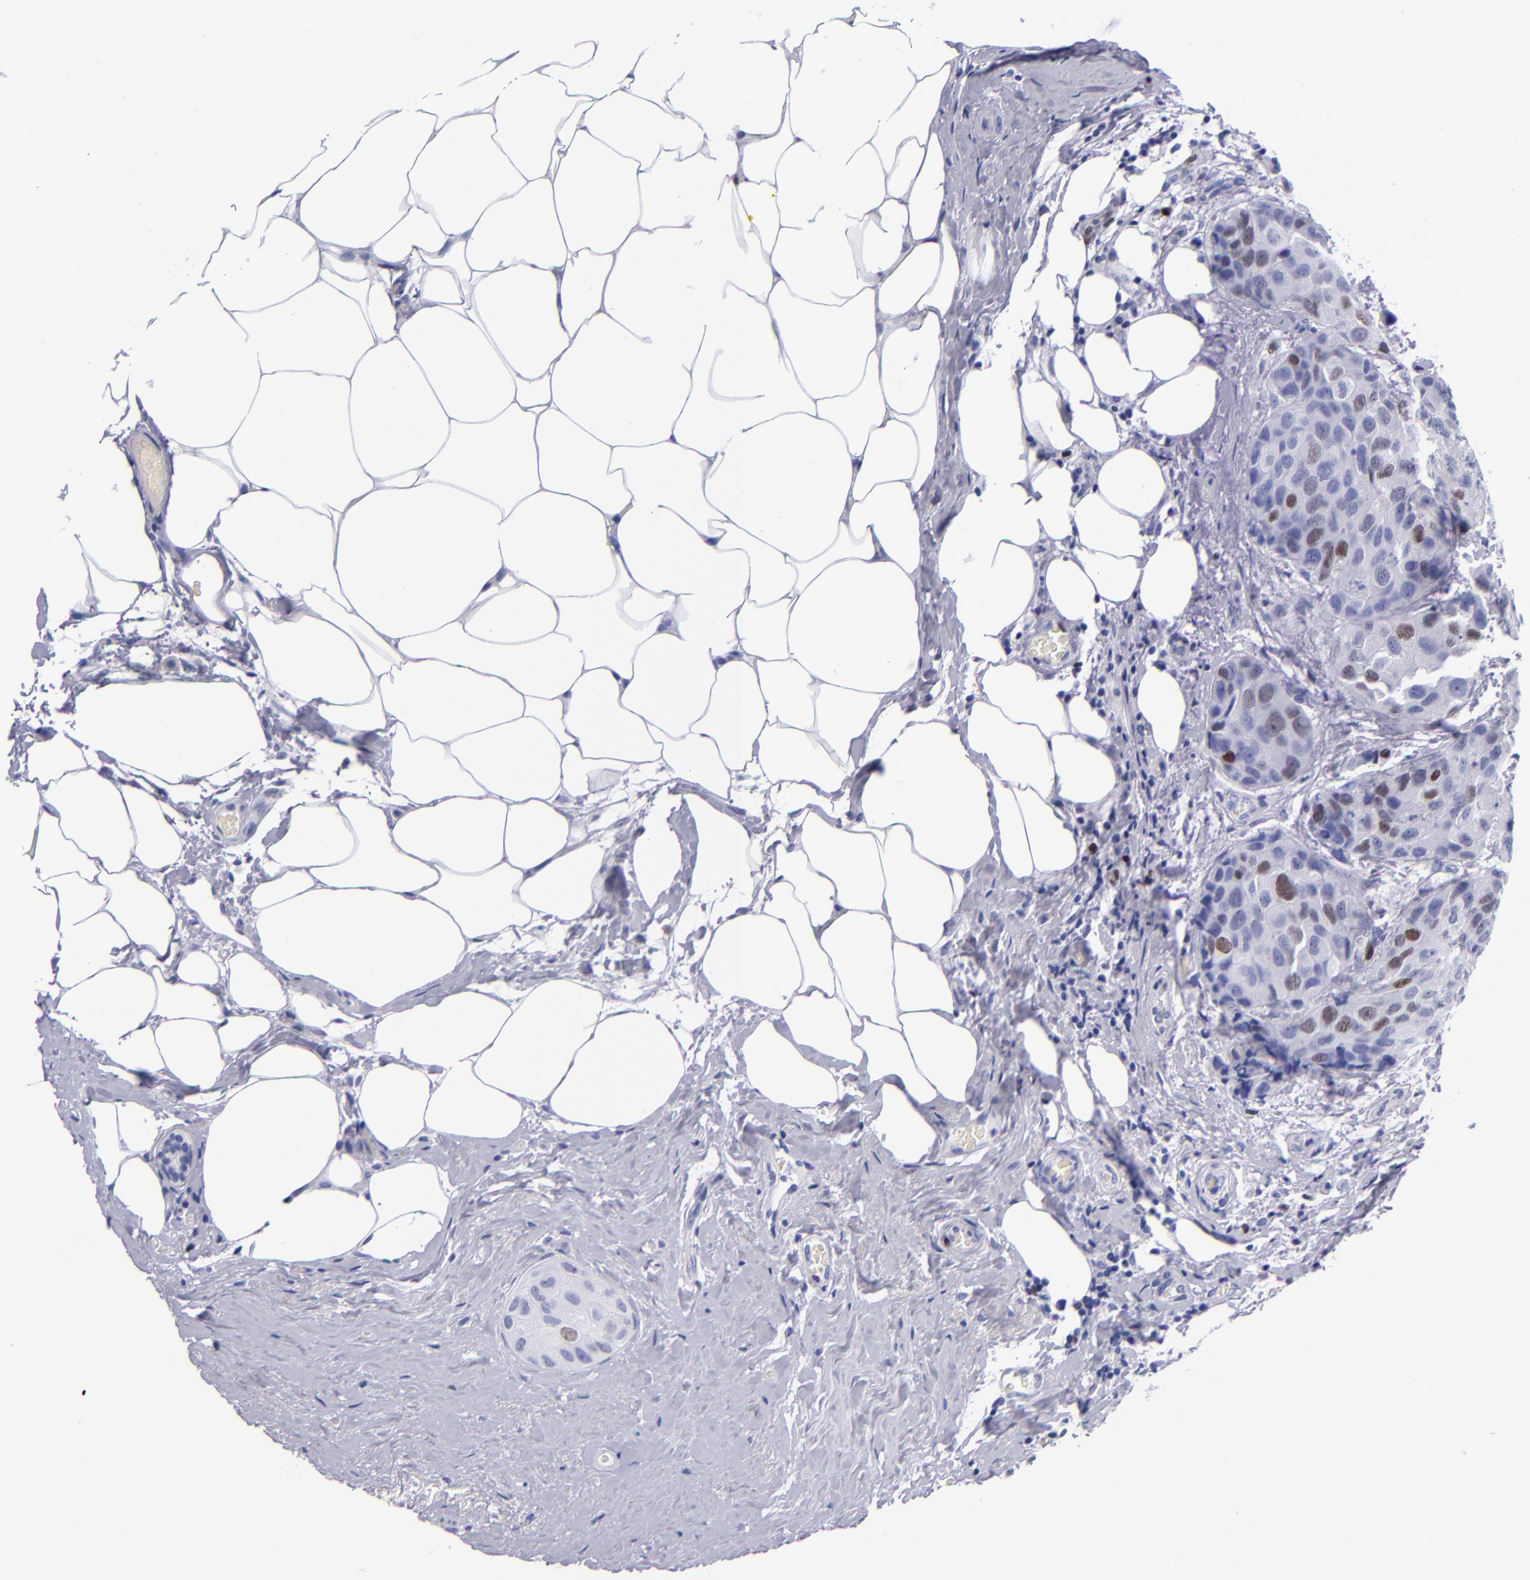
{"staining": {"intensity": "strong", "quantity": "<25%", "location": "nuclear"}, "tissue": "breast cancer", "cell_type": "Tumor cells", "image_type": "cancer", "snomed": [{"axis": "morphology", "description": "Duct carcinoma"}, {"axis": "topography", "description": "Breast"}], "caption": "This is an image of IHC staining of breast cancer (intraductal carcinoma), which shows strong staining in the nuclear of tumor cells.", "gene": "MCM7", "patient": {"sex": "female", "age": 68}}